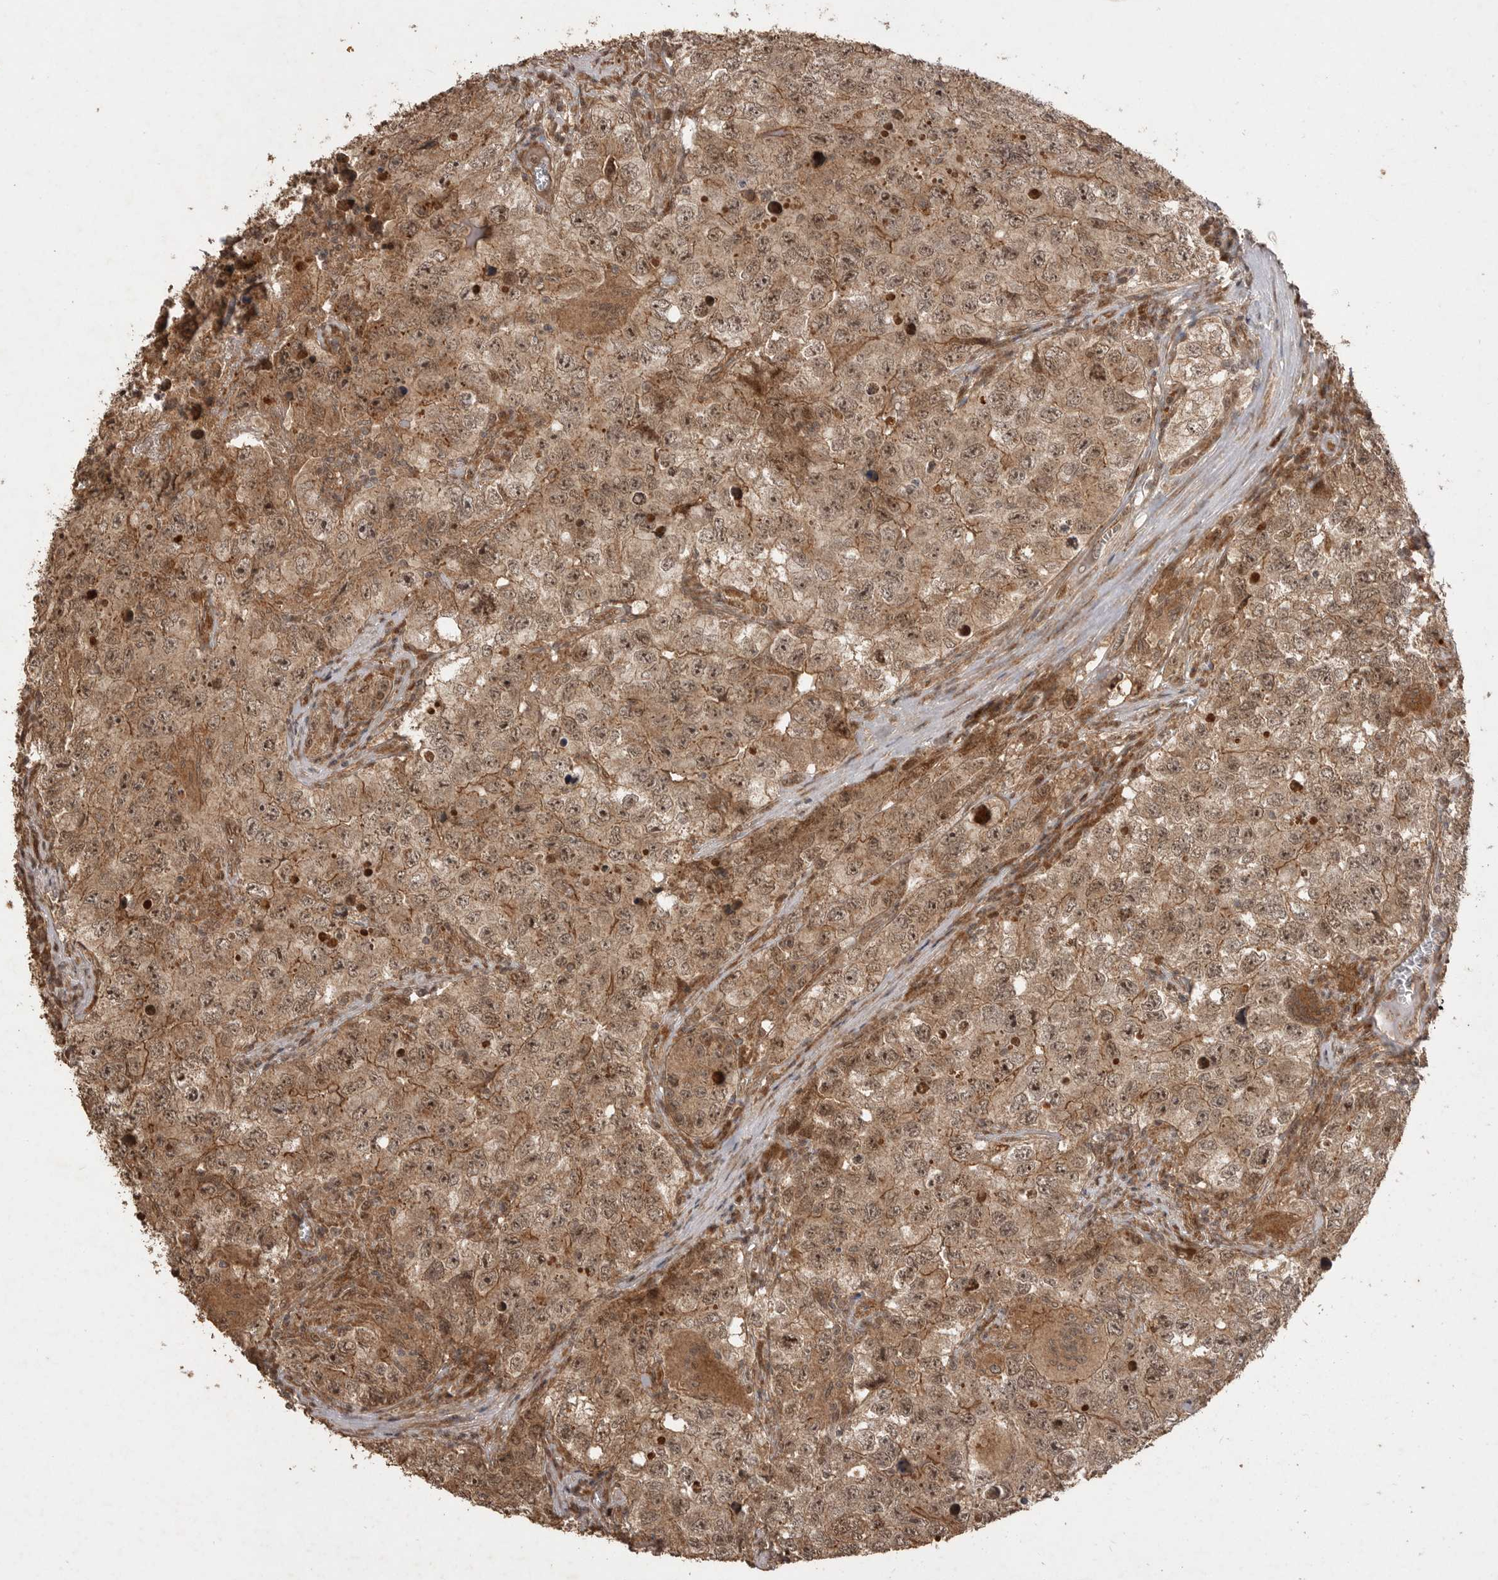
{"staining": {"intensity": "moderate", "quantity": ">75%", "location": "cytoplasmic/membranous"}, "tissue": "testis cancer", "cell_type": "Tumor cells", "image_type": "cancer", "snomed": [{"axis": "morphology", "description": "Seminoma, NOS"}, {"axis": "morphology", "description": "Carcinoma, Embryonal, NOS"}, {"axis": "topography", "description": "Testis"}], "caption": "This histopathology image shows immunohistochemistry (IHC) staining of testis seminoma, with medium moderate cytoplasmic/membranous positivity in approximately >75% of tumor cells.", "gene": "BOC", "patient": {"sex": "male", "age": 43}}